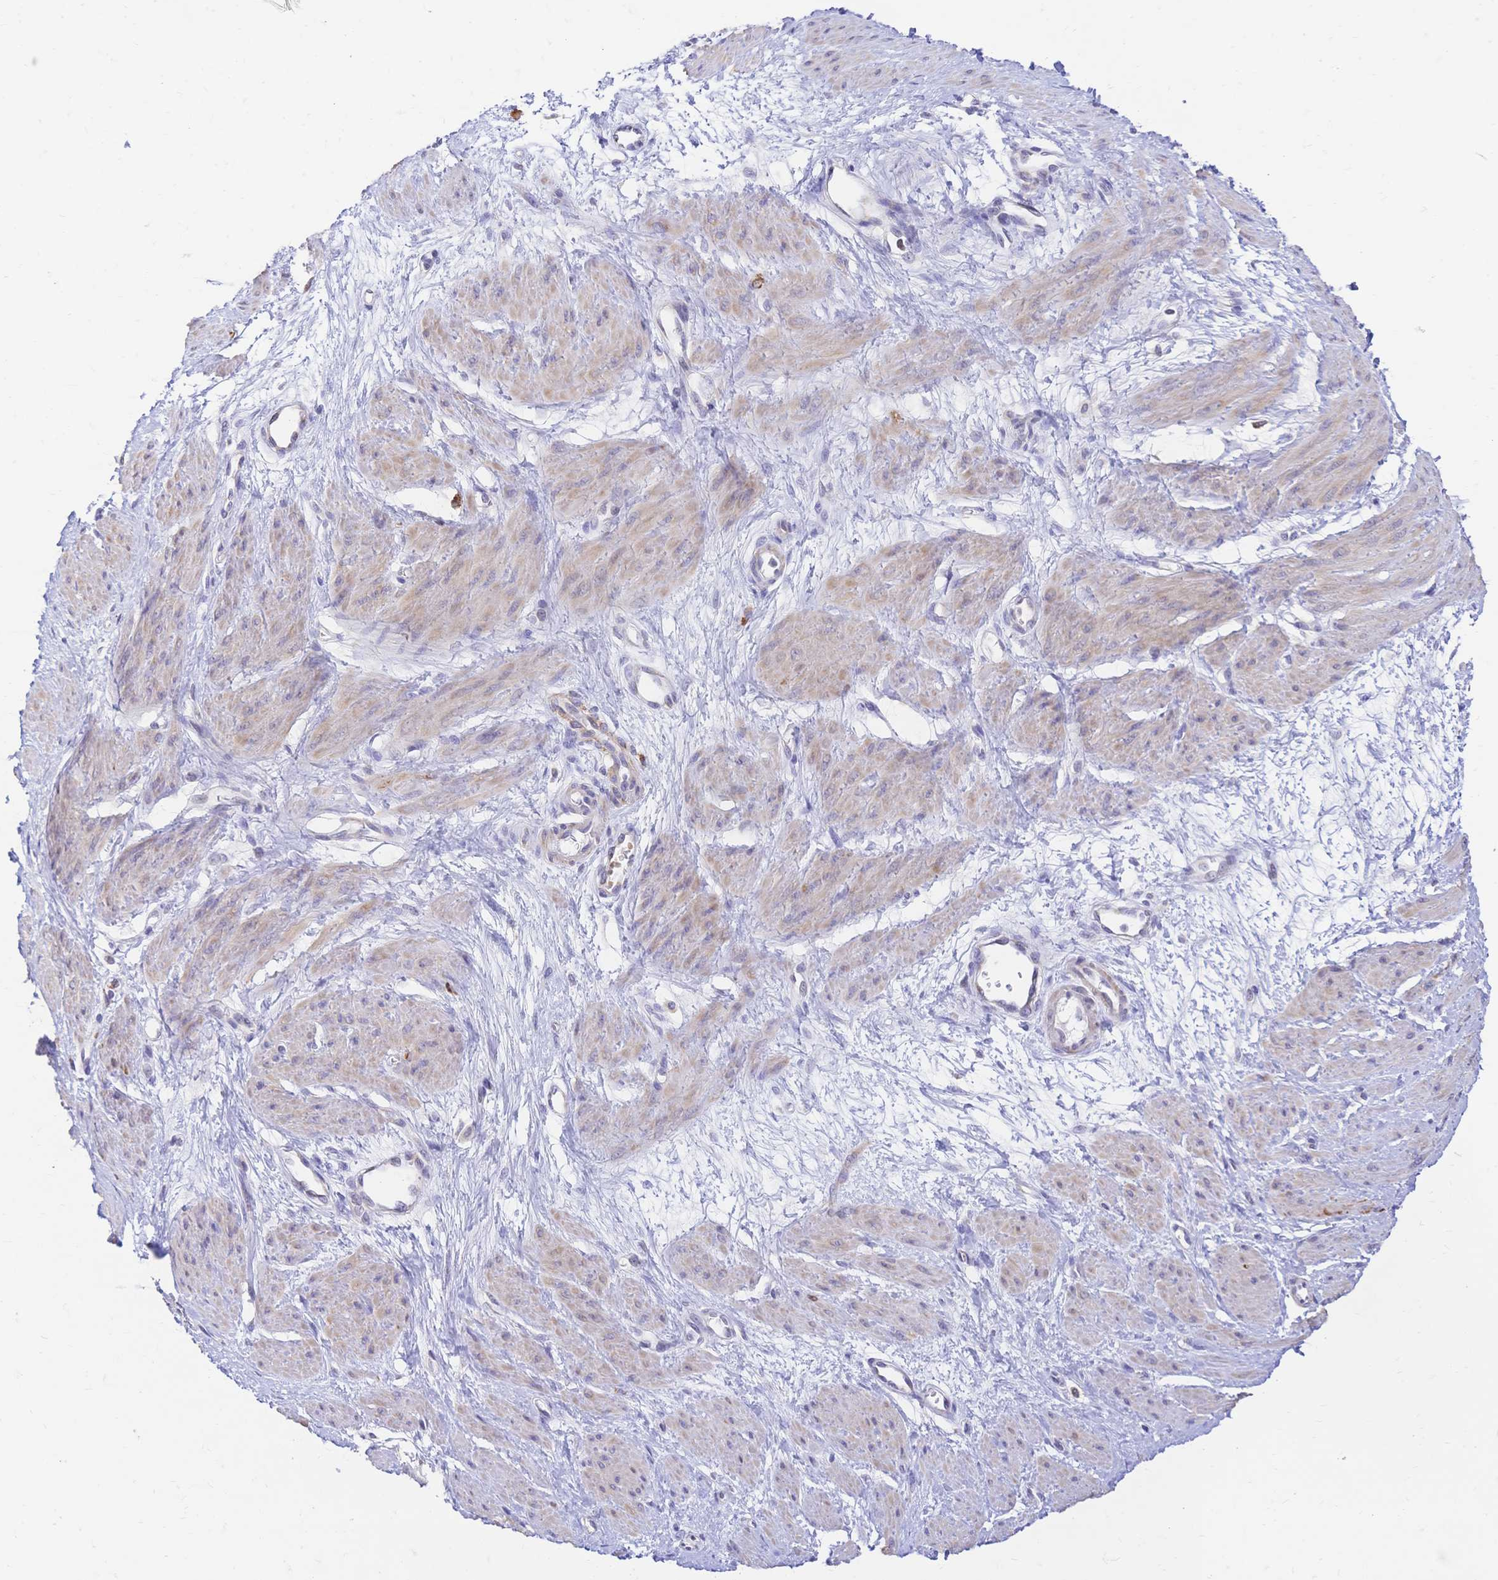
{"staining": {"intensity": "weak", "quantity": "25%-75%", "location": "cytoplasmic/membranous"}, "tissue": "smooth muscle", "cell_type": "Smooth muscle cells", "image_type": "normal", "snomed": [{"axis": "morphology", "description": "Normal tissue, NOS"}, {"axis": "topography", "description": "Smooth muscle"}, {"axis": "topography", "description": "Uterus"}], "caption": "Immunohistochemical staining of benign smooth muscle shows 25%-75% levels of weak cytoplasmic/membranous protein expression in about 25%-75% of smooth muscle cells. The protein is shown in brown color, while the nuclei are stained blue.", "gene": "CLEC18A", "patient": {"sex": "female", "age": 39}}